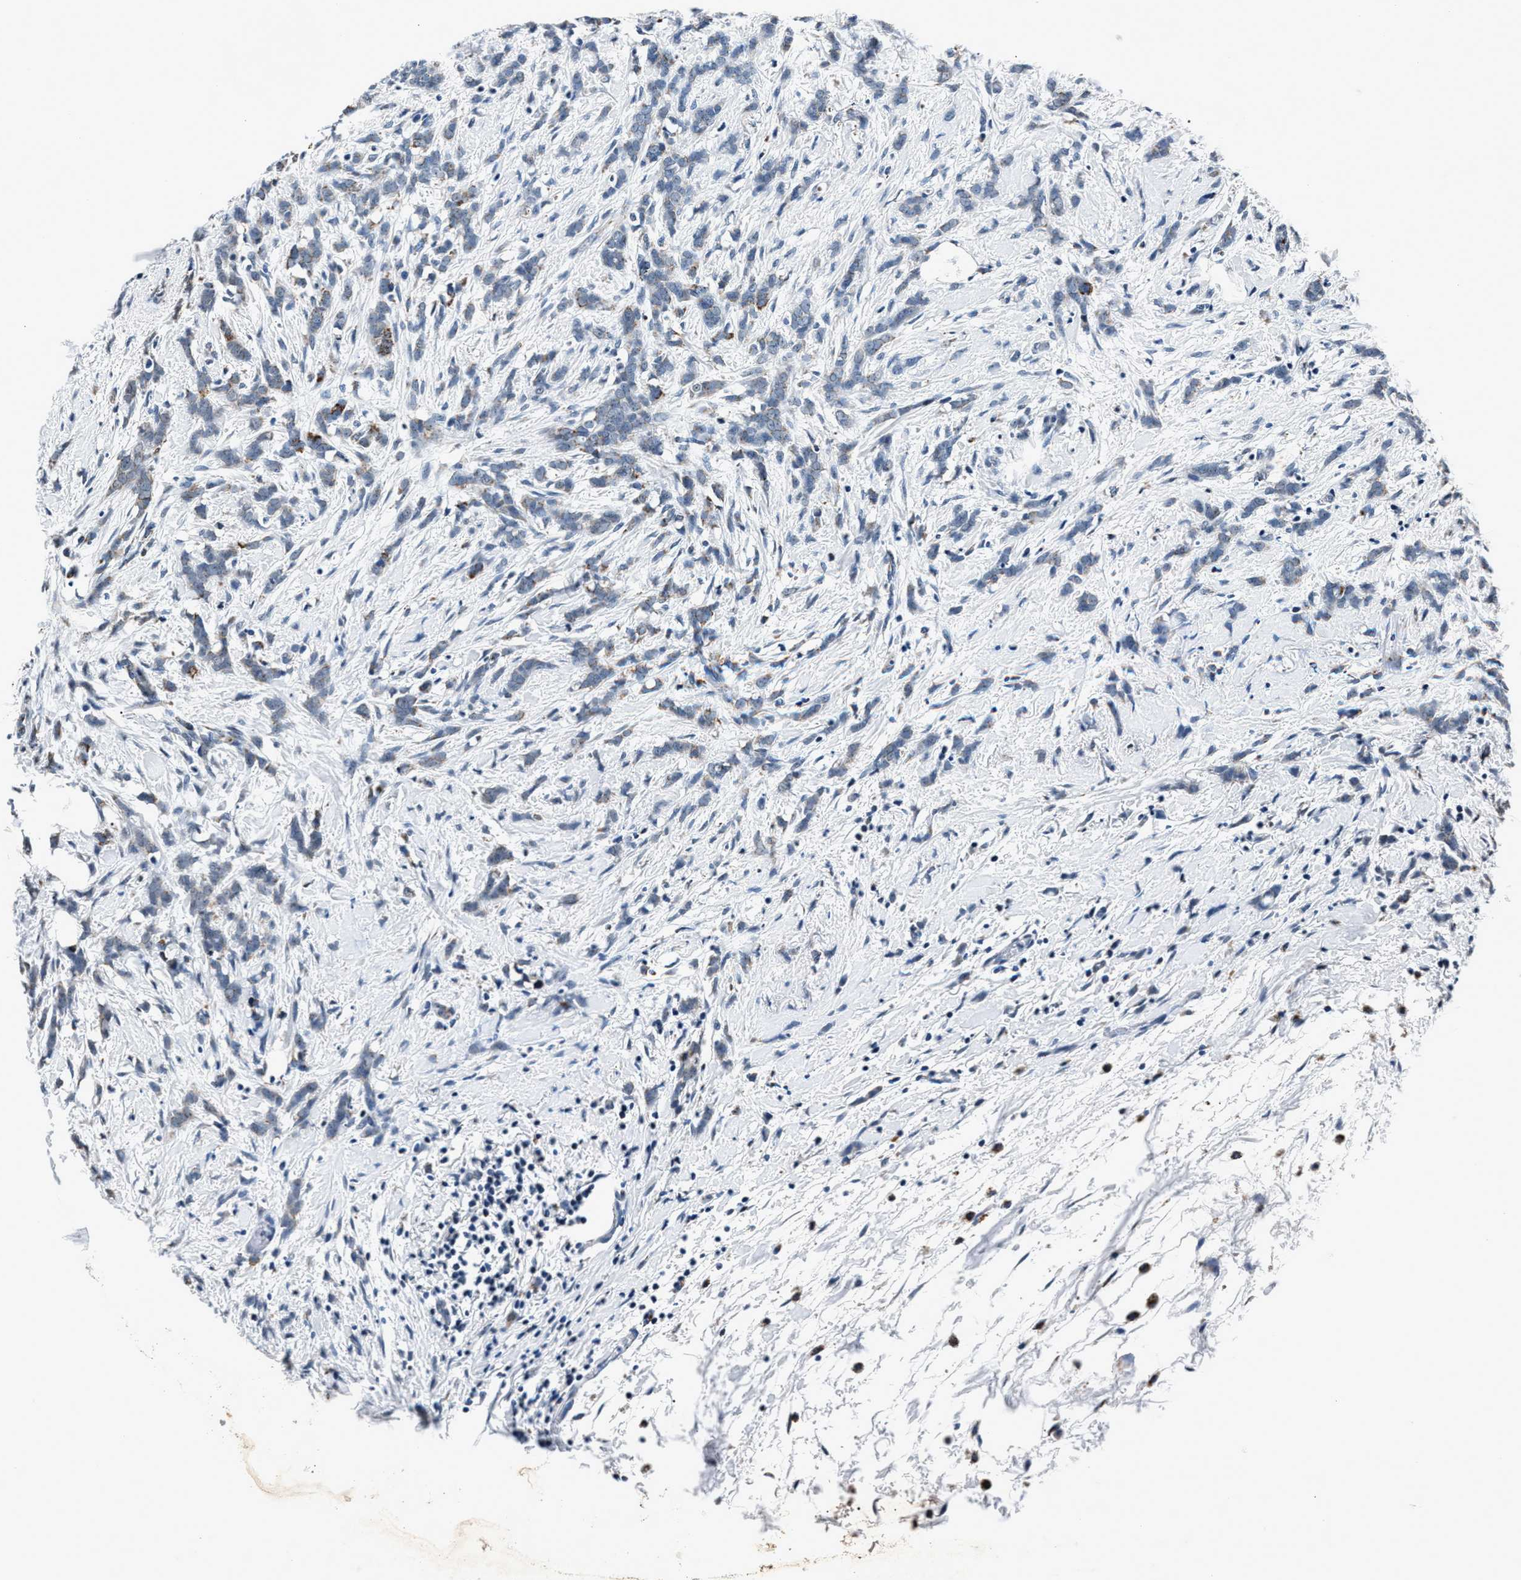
{"staining": {"intensity": "moderate", "quantity": "<25%", "location": "cytoplasmic/membranous"}, "tissue": "breast cancer", "cell_type": "Tumor cells", "image_type": "cancer", "snomed": [{"axis": "morphology", "description": "Lobular carcinoma, in situ"}, {"axis": "morphology", "description": "Lobular carcinoma"}, {"axis": "topography", "description": "Breast"}], "caption": "A micrograph showing moderate cytoplasmic/membranous staining in approximately <25% of tumor cells in breast cancer, as visualized by brown immunohistochemical staining.", "gene": "HIBADH", "patient": {"sex": "female", "age": 41}}